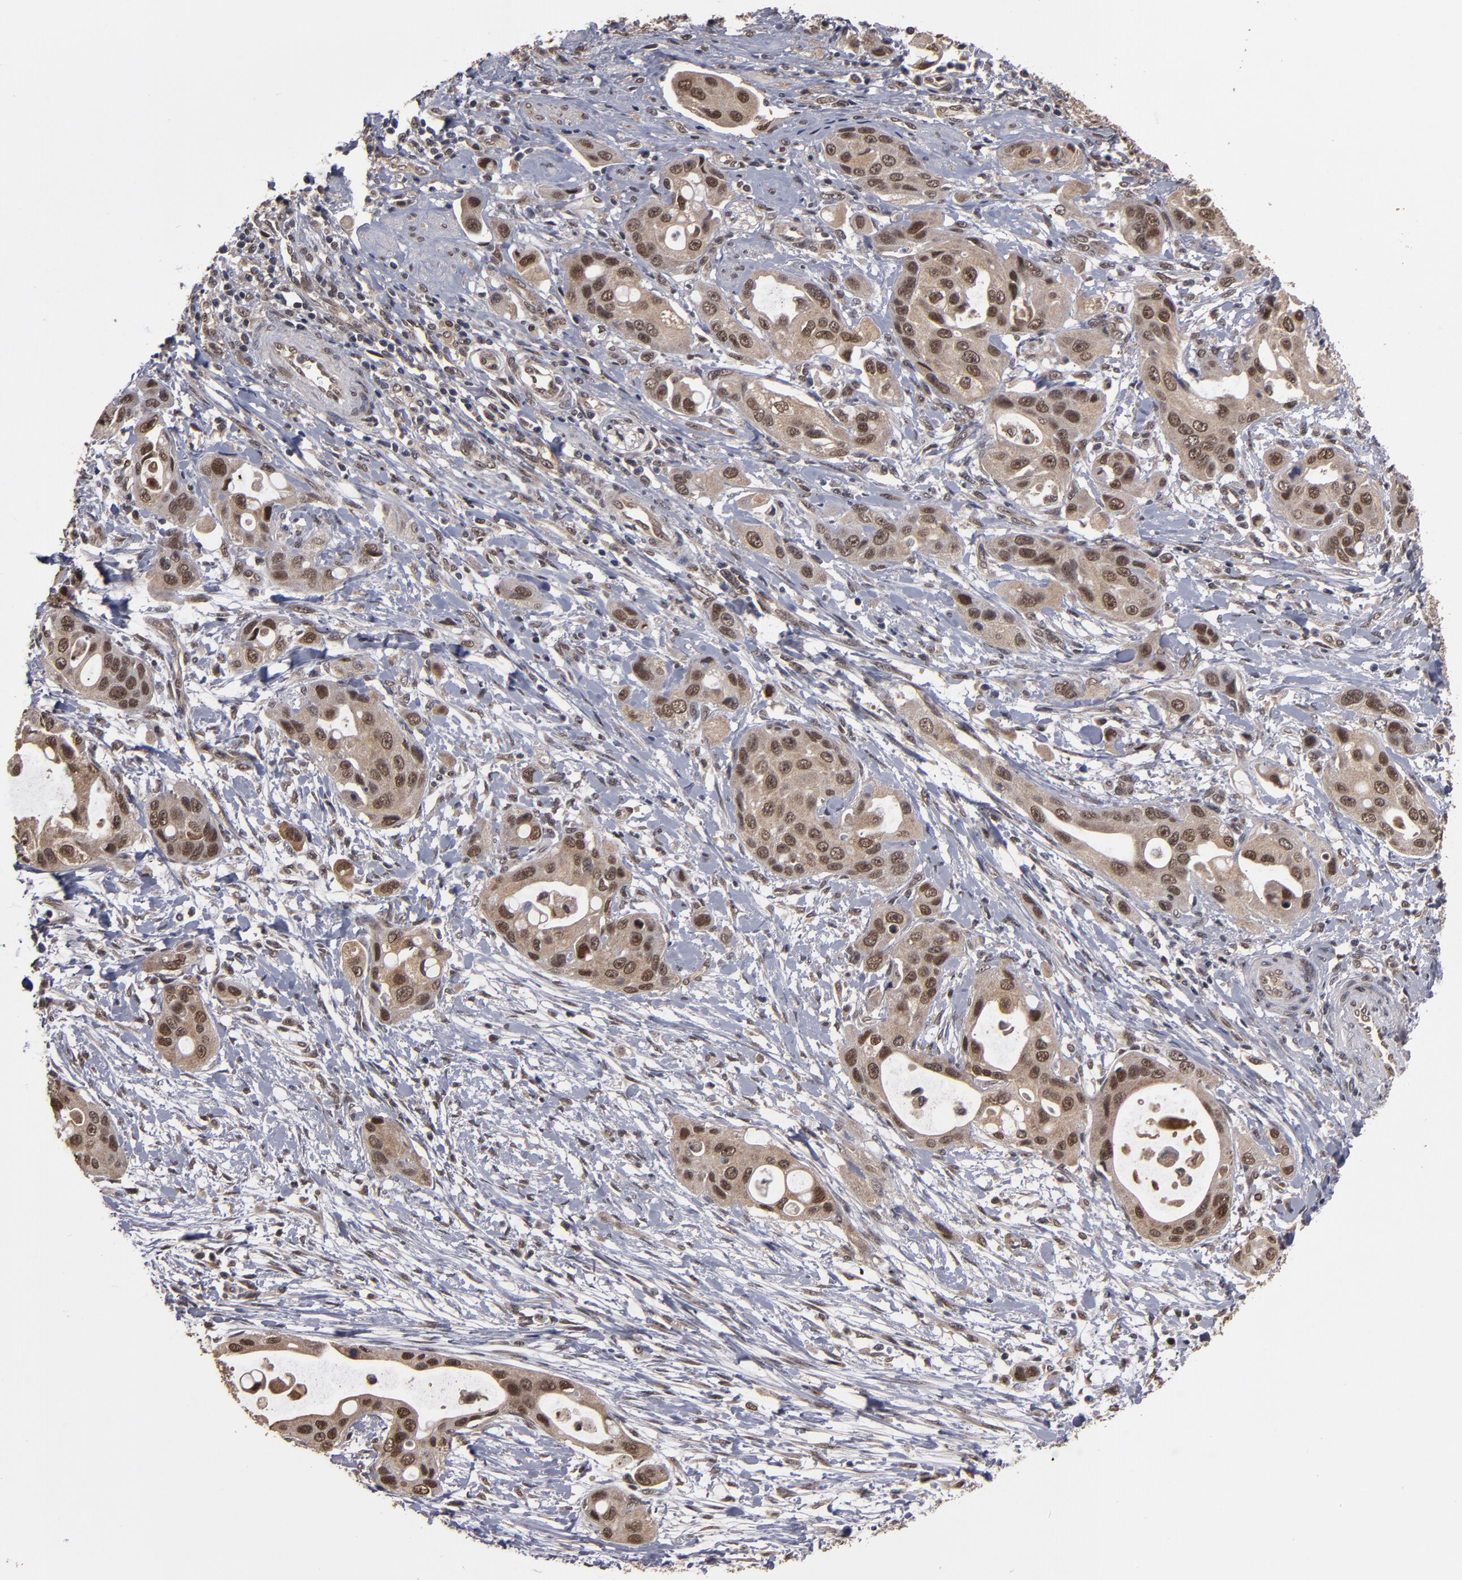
{"staining": {"intensity": "moderate", "quantity": ">75%", "location": "cytoplasmic/membranous,nuclear"}, "tissue": "pancreatic cancer", "cell_type": "Tumor cells", "image_type": "cancer", "snomed": [{"axis": "morphology", "description": "Adenocarcinoma, NOS"}, {"axis": "topography", "description": "Pancreas"}], "caption": "Moderate cytoplasmic/membranous and nuclear protein expression is identified in about >75% of tumor cells in pancreatic adenocarcinoma.", "gene": "CUL5", "patient": {"sex": "female", "age": 60}}